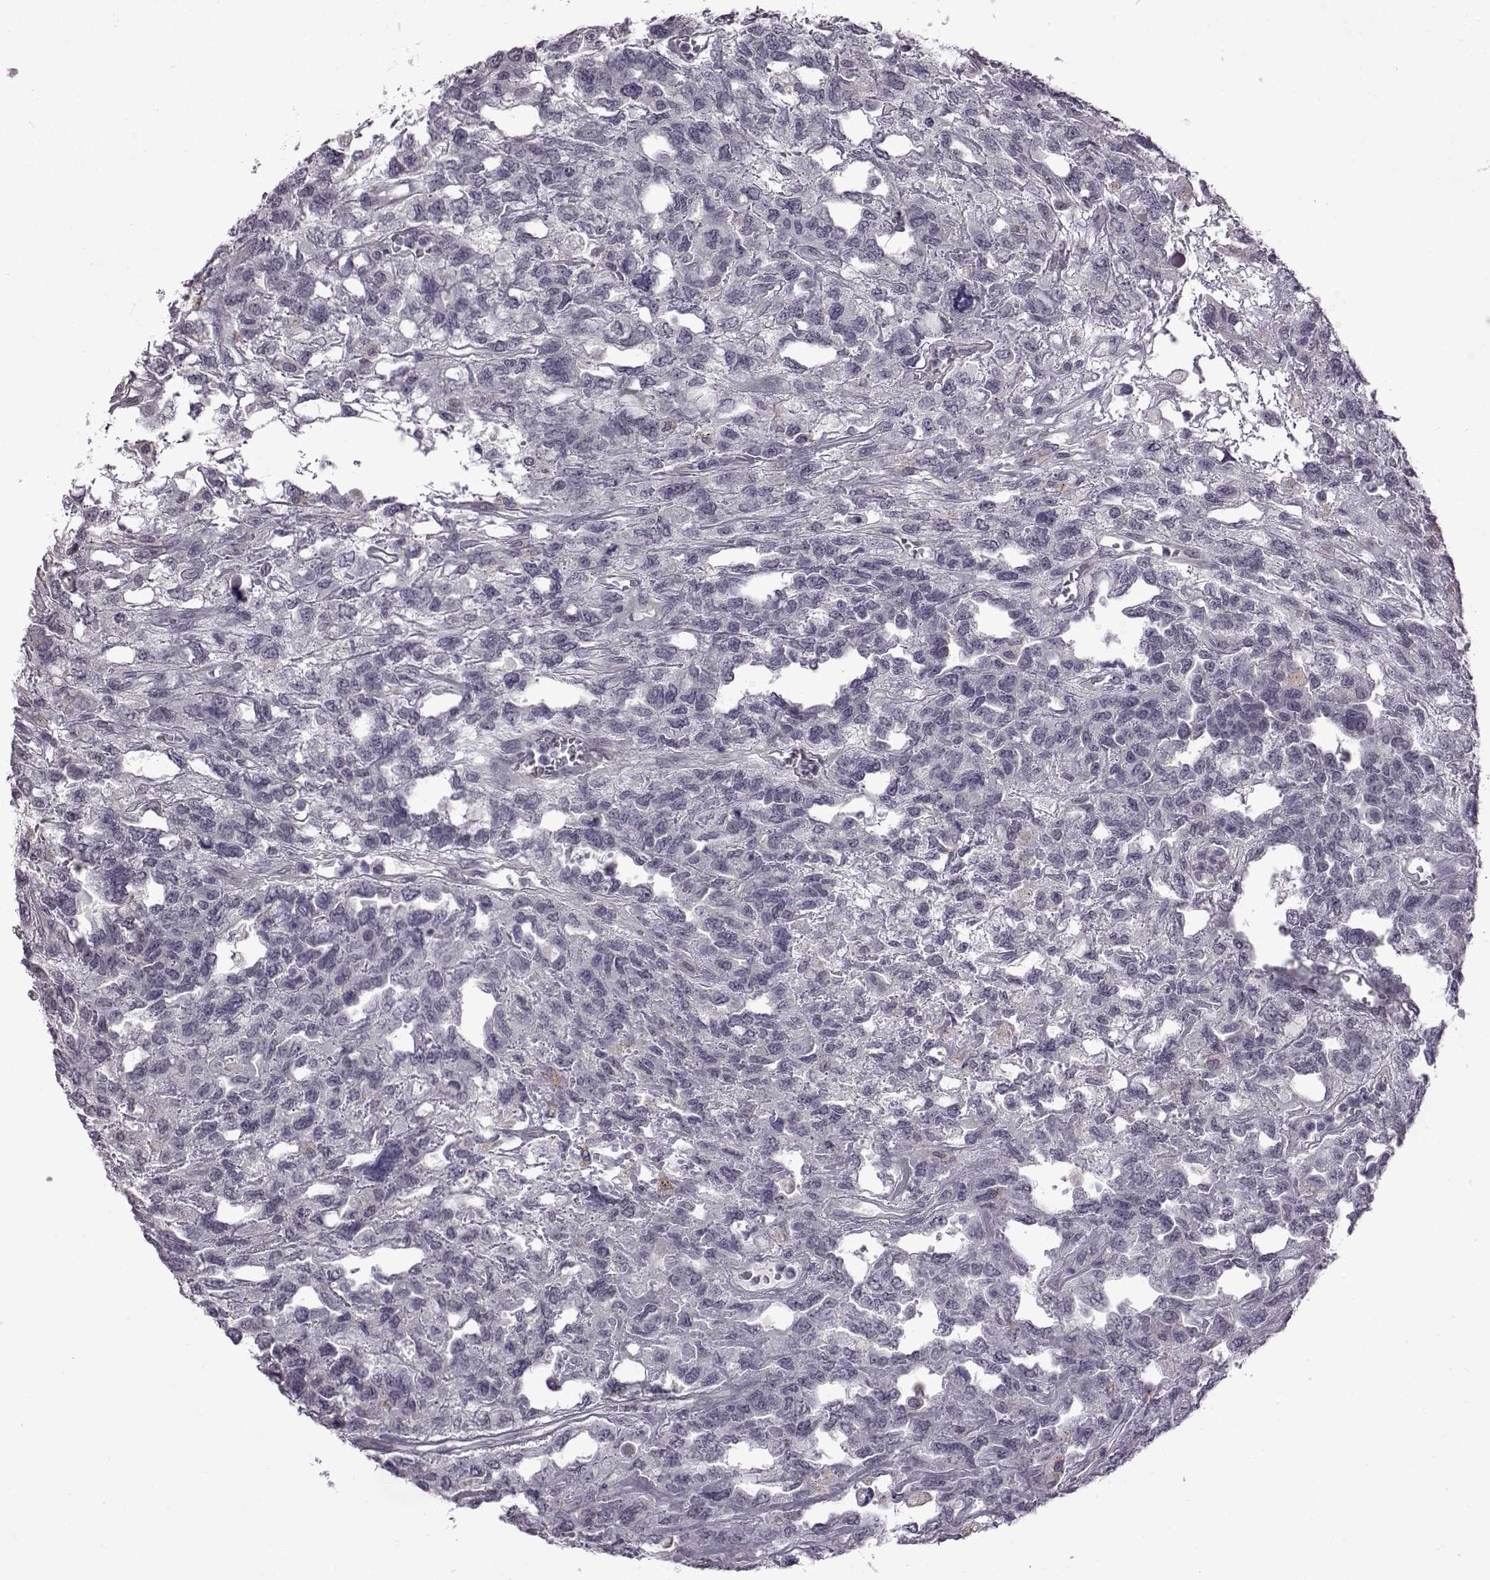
{"staining": {"intensity": "negative", "quantity": "none", "location": "none"}, "tissue": "testis cancer", "cell_type": "Tumor cells", "image_type": "cancer", "snomed": [{"axis": "morphology", "description": "Seminoma, NOS"}, {"axis": "topography", "description": "Testis"}], "caption": "The immunohistochemistry (IHC) photomicrograph has no significant staining in tumor cells of testis seminoma tissue. (Brightfield microscopy of DAB (3,3'-diaminobenzidine) immunohistochemistry at high magnification).", "gene": "SYNPO2", "patient": {"sex": "male", "age": 52}}